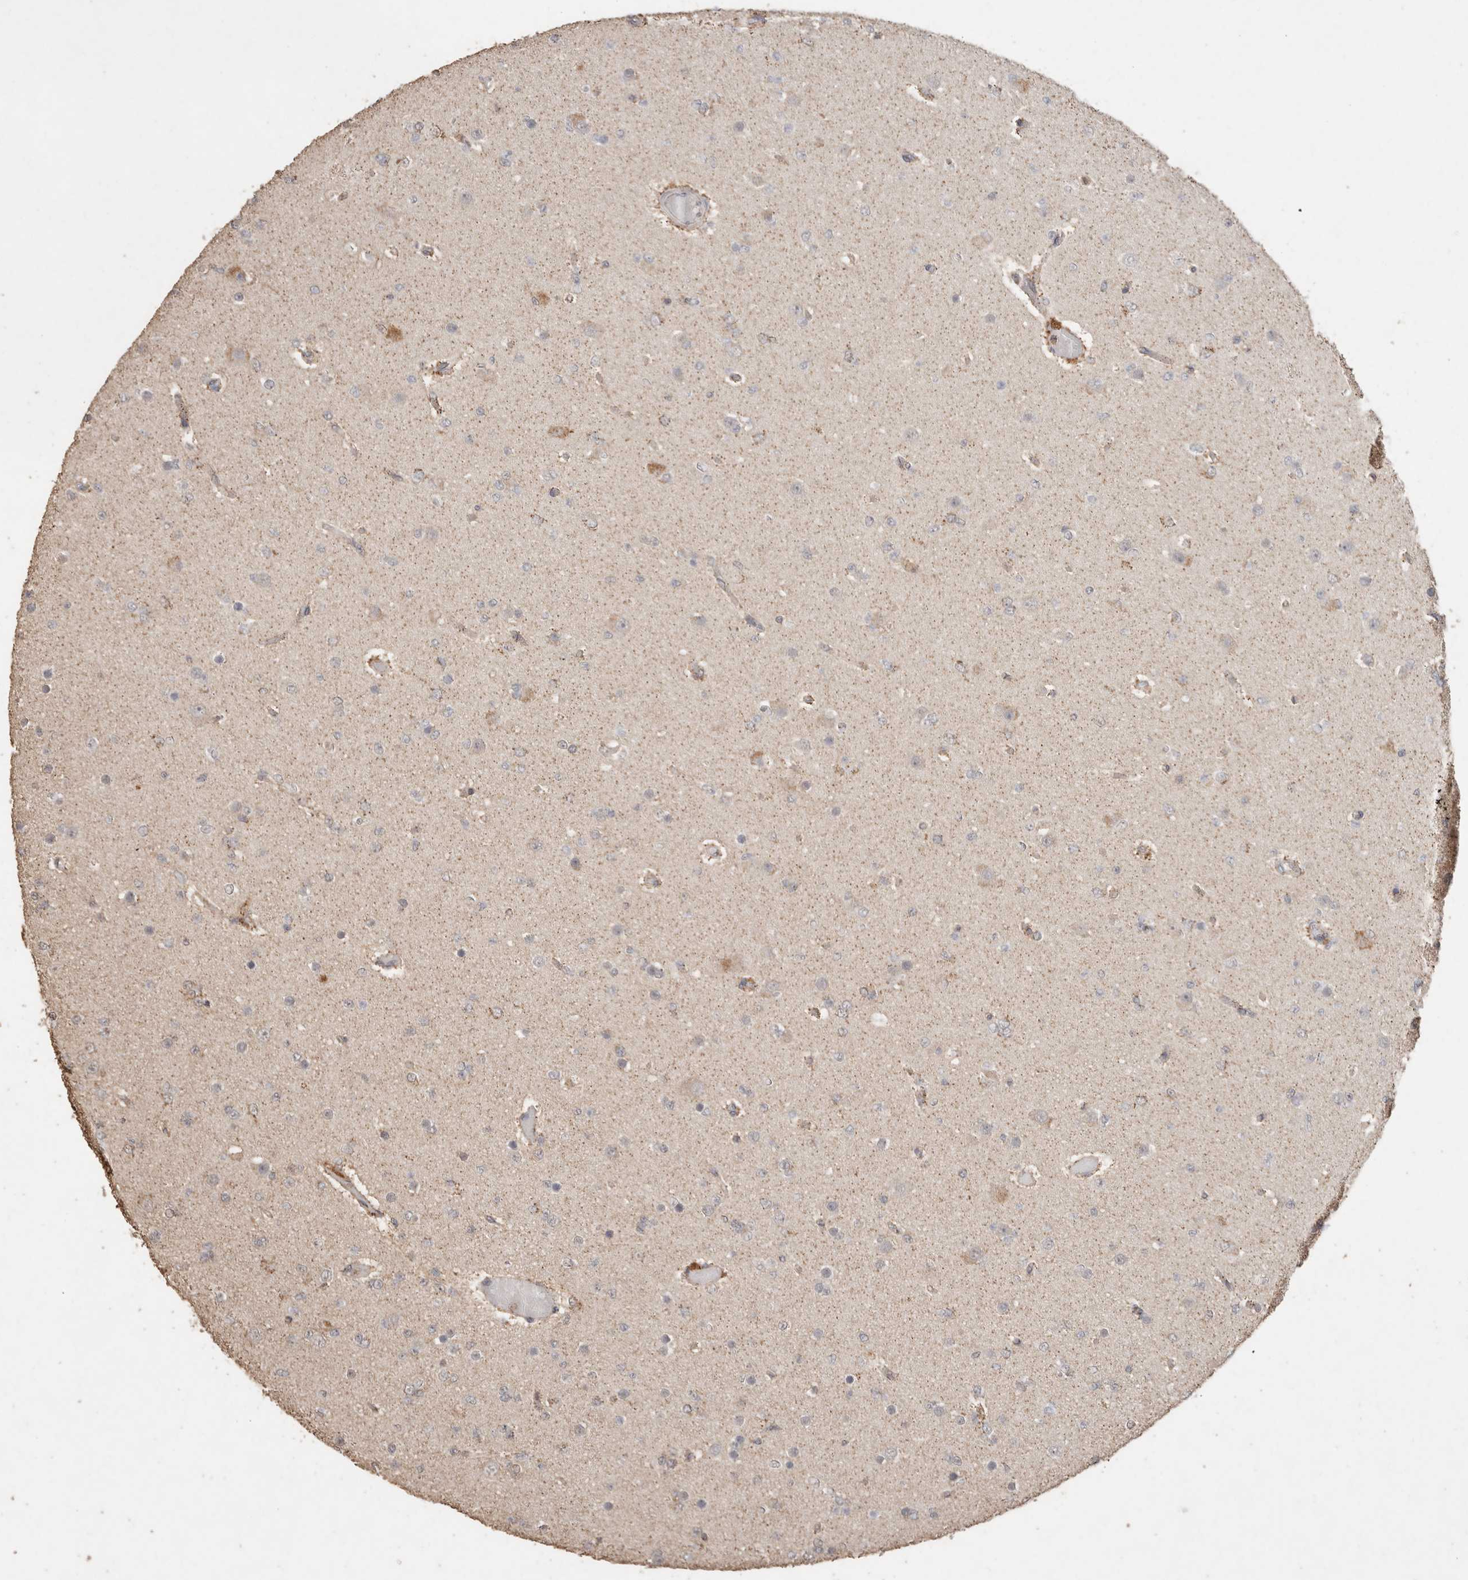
{"staining": {"intensity": "negative", "quantity": "none", "location": "none"}, "tissue": "glioma", "cell_type": "Tumor cells", "image_type": "cancer", "snomed": [{"axis": "morphology", "description": "Glioma, malignant, Low grade"}, {"axis": "topography", "description": "Brain"}], "caption": "Tumor cells show no significant protein expression in glioma. (Stains: DAB (3,3'-diaminobenzidine) IHC with hematoxylin counter stain, Microscopy: brightfield microscopy at high magnification).", "gene": "ACADM", "patient": {"sex": "female", "age": 22}}